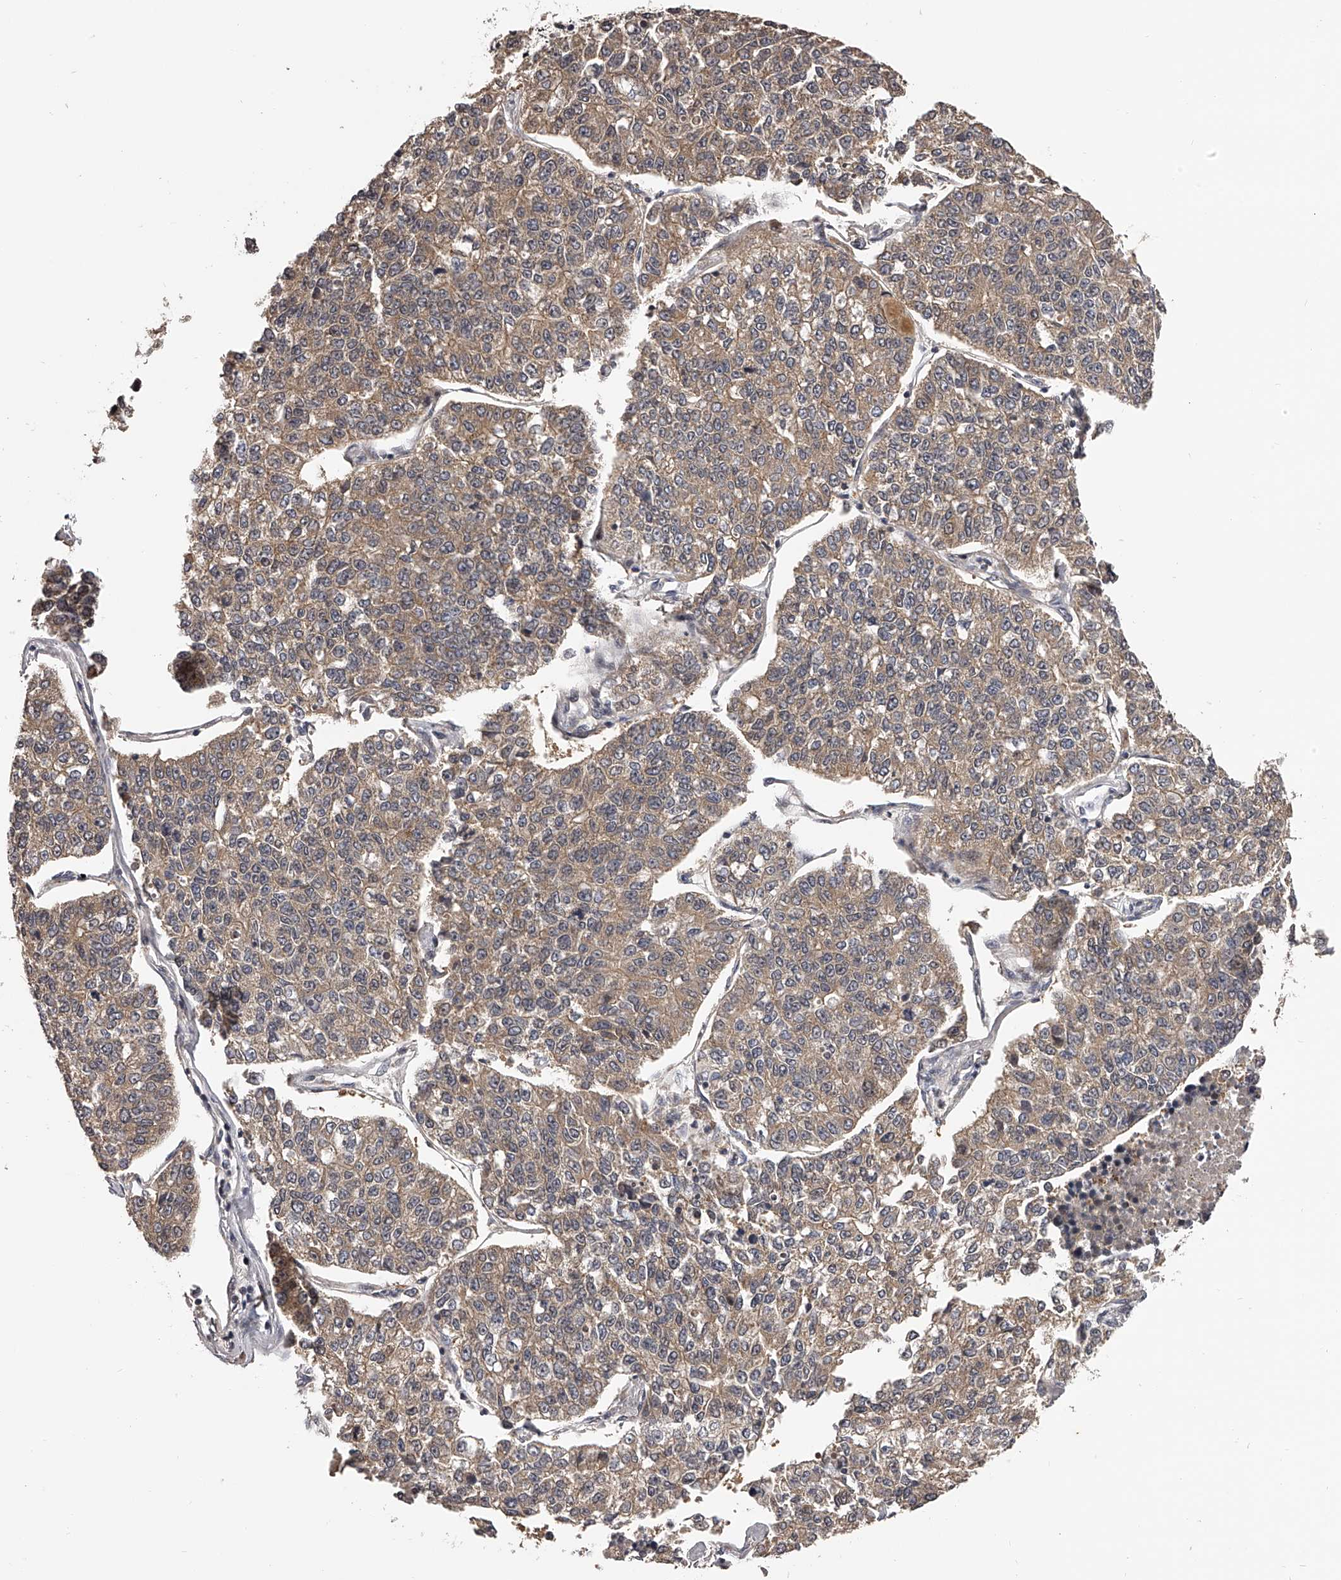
{"staining": {"intensity": "moderate", "quantity": ">75%", "location": "cytoplasmic/membranous"}, "tissue": "lung cancer", "cell_type": "Tumor cells", "image_type": "cancer", "snomed": [{"axis": "morphology", "description": "Adenocarcinoma, NOS"}, {"axis": "topography", "description": "Lung"}], "caption": "Brown immunohistochemical staining in lung cancer reveals moderate cytoplasmic/membranous positivity in approximately >75% of tumor cells.", "gene": "PFDN2", "patient": {"sex": "male", "age": 49}}